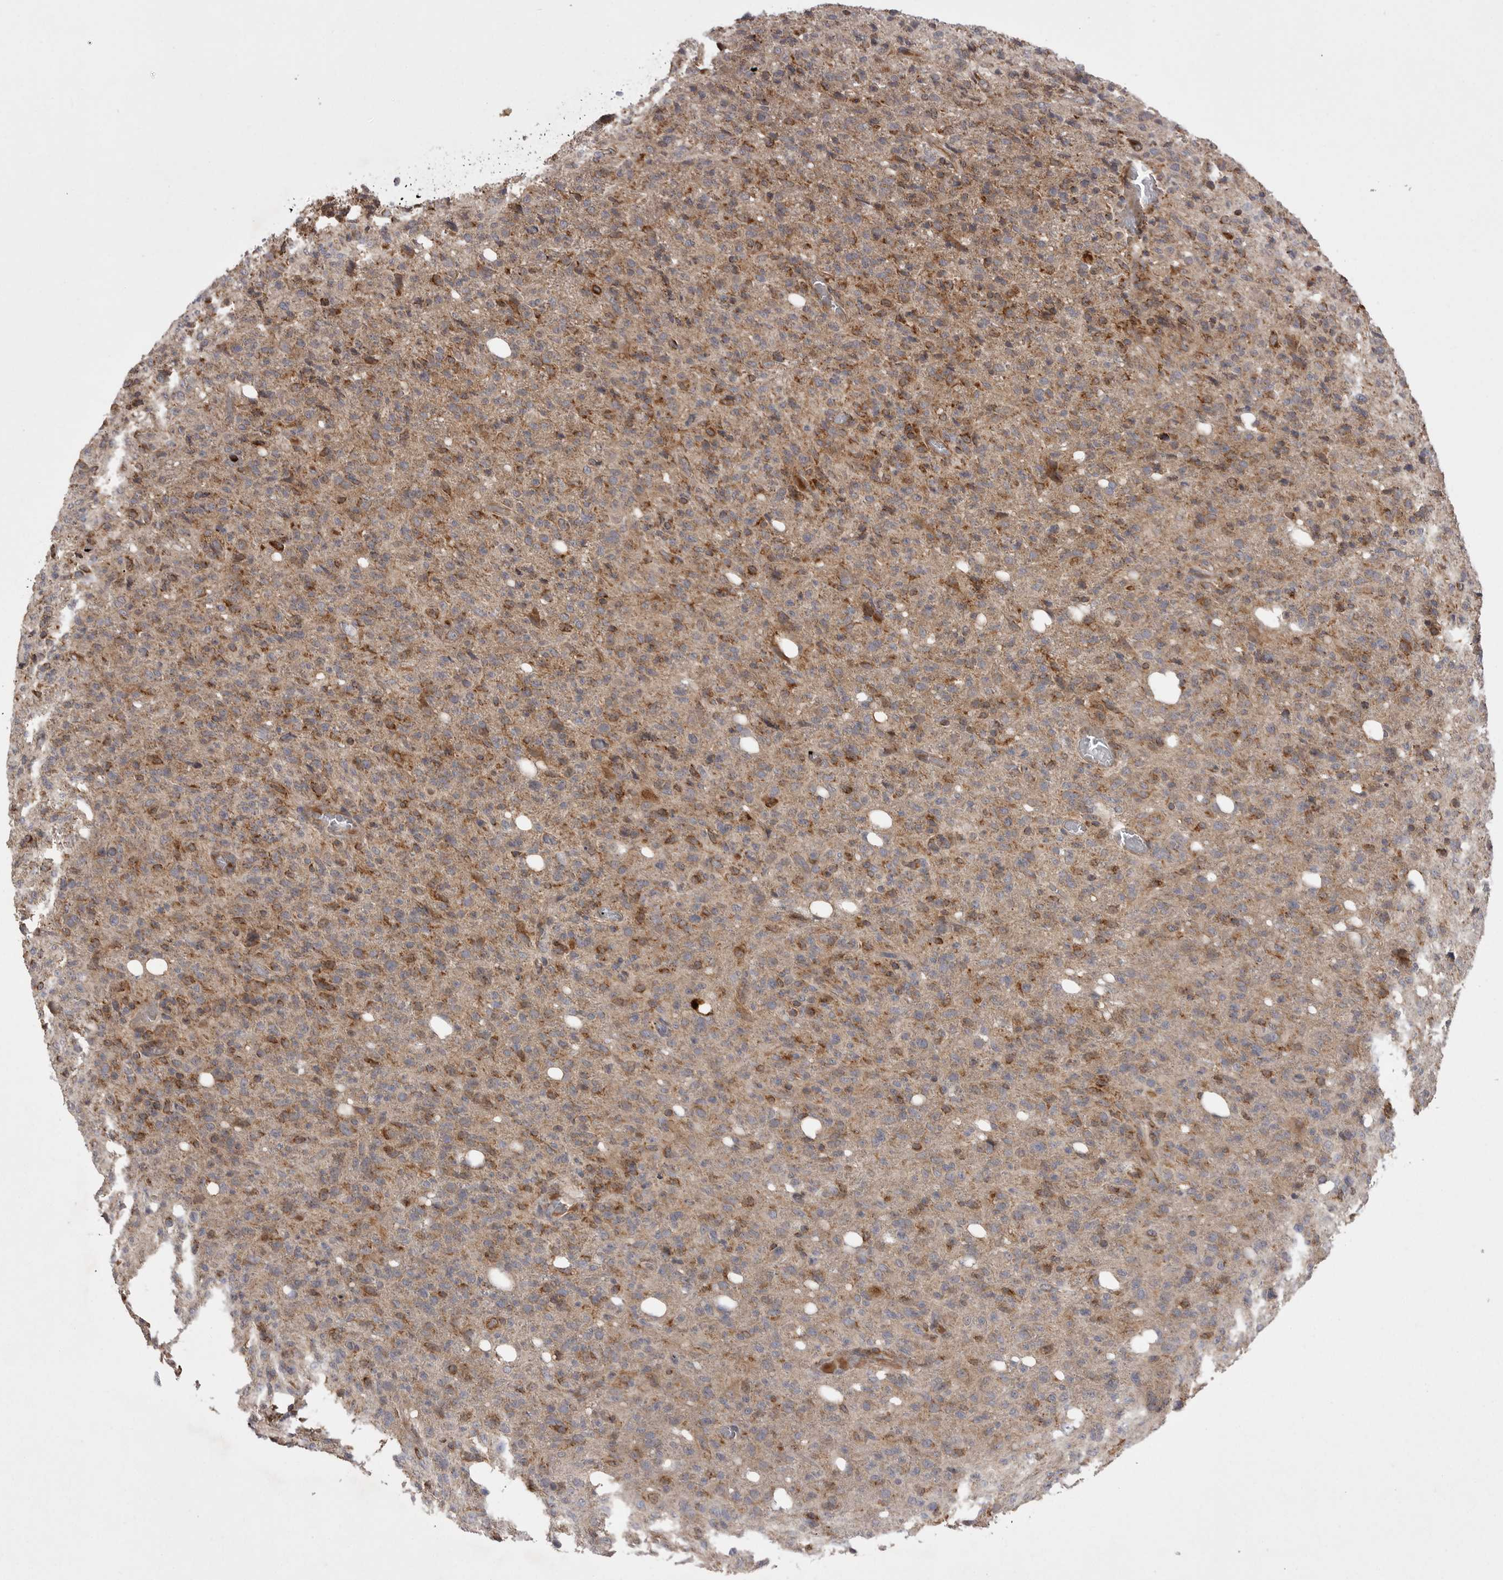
{"staining": {"intensity": "moderate", "quantity": ">75%", "location": "cytoplasmic/membranous"}, "tissue": "glioma", "cell_type": "Tumor cells", "image_type": "cancer", "snomed": [{"axis": "morphology", "description": "Glioma, malignant, High grade"}, {"axis": "topography", "description": "Brain"}], "caption": "Immunohistochemical staining of human malignant glioma (high-grade) shows medium levels of moderate cytoplasmic/membranous protein expression in approximately >75% of tumor cells.", "gene": "KYAT3", "patient": {"sex": "female", "age": 57}}